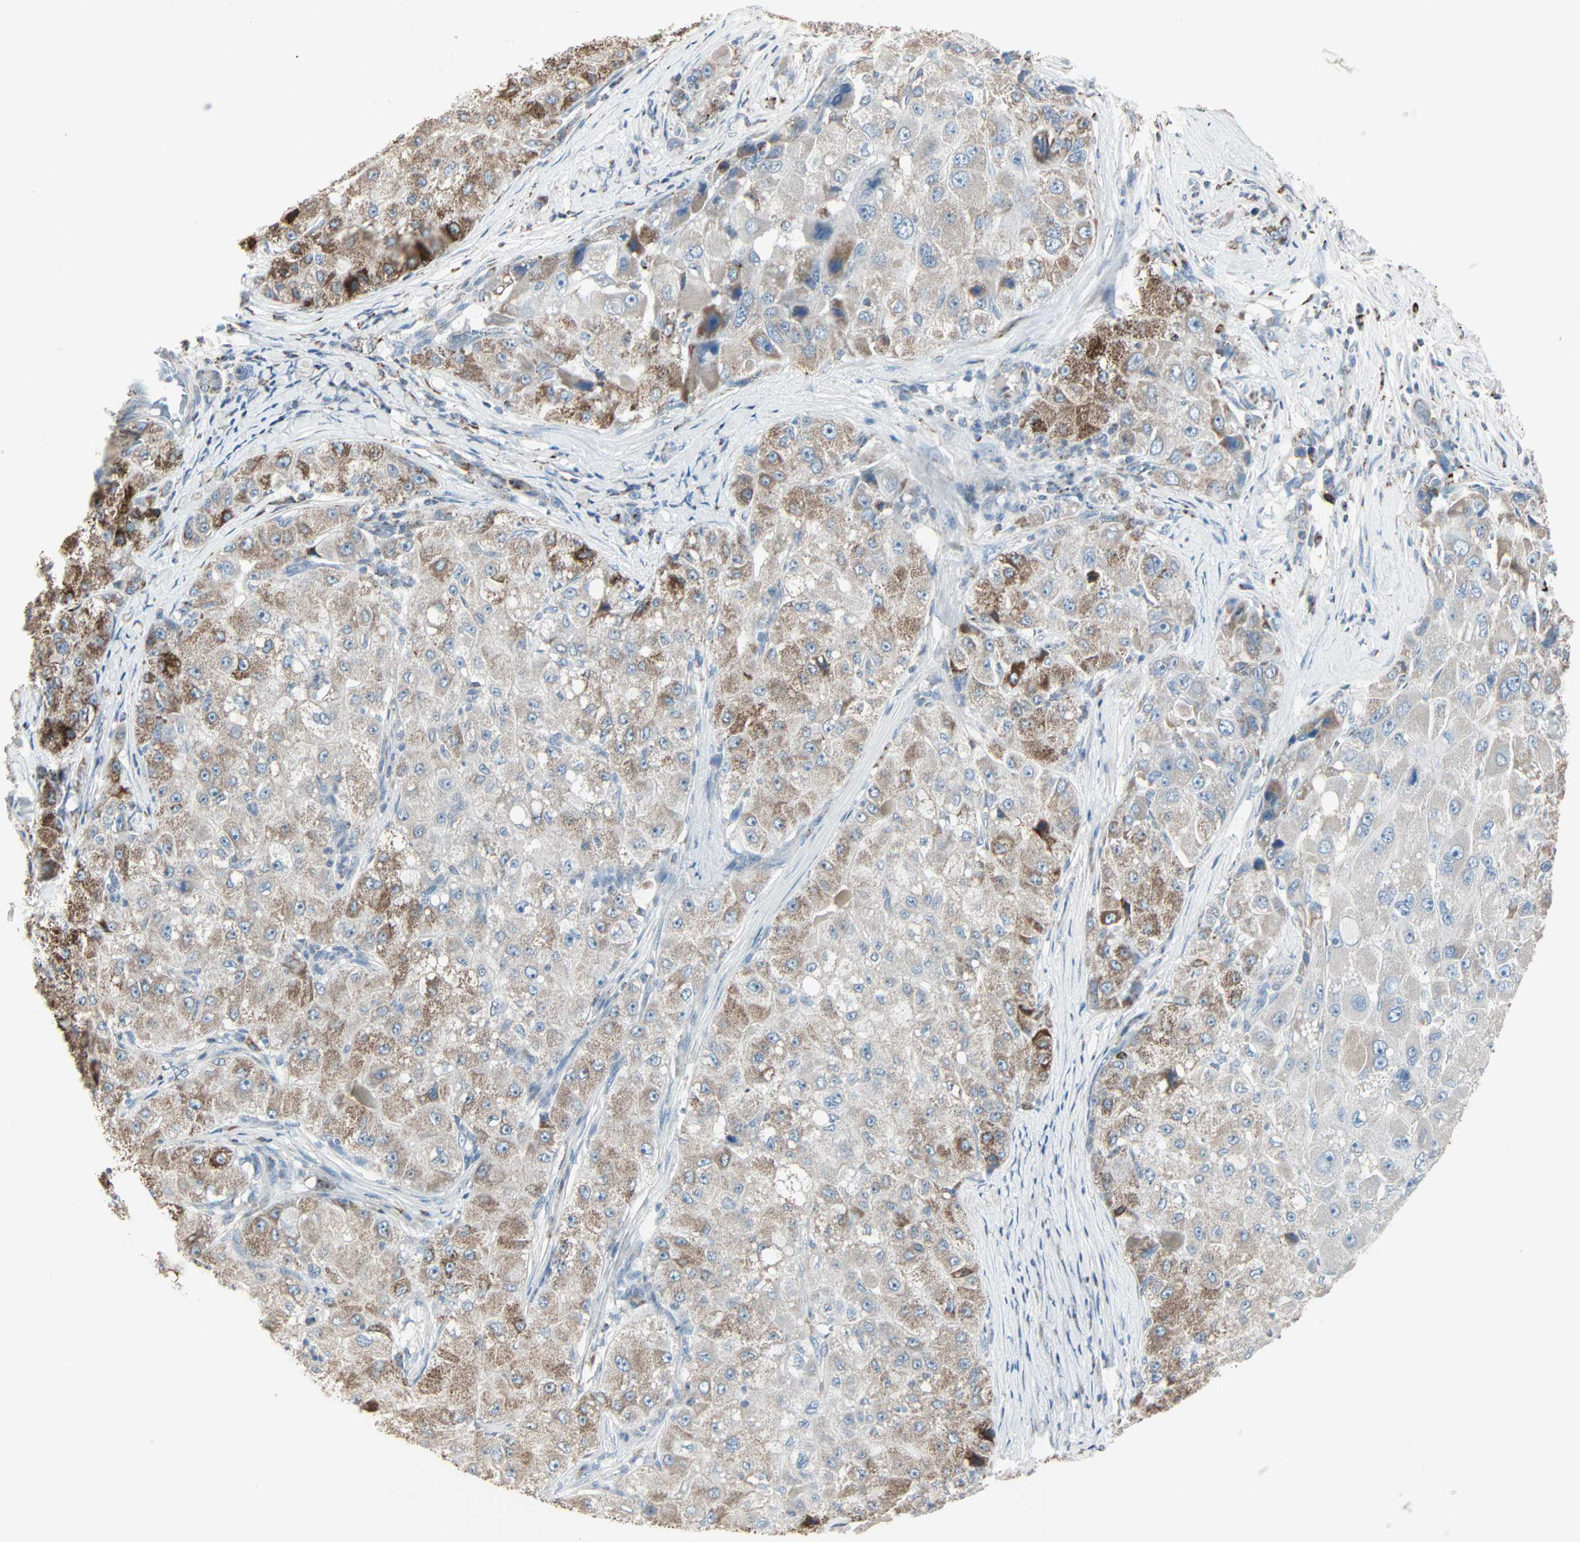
{"staining": {"intensity": "moderate", "quantity": "25%-75%", "location": "cytoplasmic/membranous"}, "tissue": "liver cancer", "cell_type": "Tumor cells", "image_type": "cancer", "snomed": [{"axis": "morphology", "description": "Carcinoma, Hepatocellular, NOS"}, {"axis": "topography", "description": "Liver"}], "caption": "Liver cancer (hepatocellular carcinoma) was stained to show a protein in brown. There is medium levels of moderate cytoplasmic/membranous positivity in about 25%-75% of tumor cells. Immunohistochemistry (ihc) stains the protein in brown and the nuclei are stained blue.", "gene": "IDH2", "patient": {"sex": "male", "age": 80}}